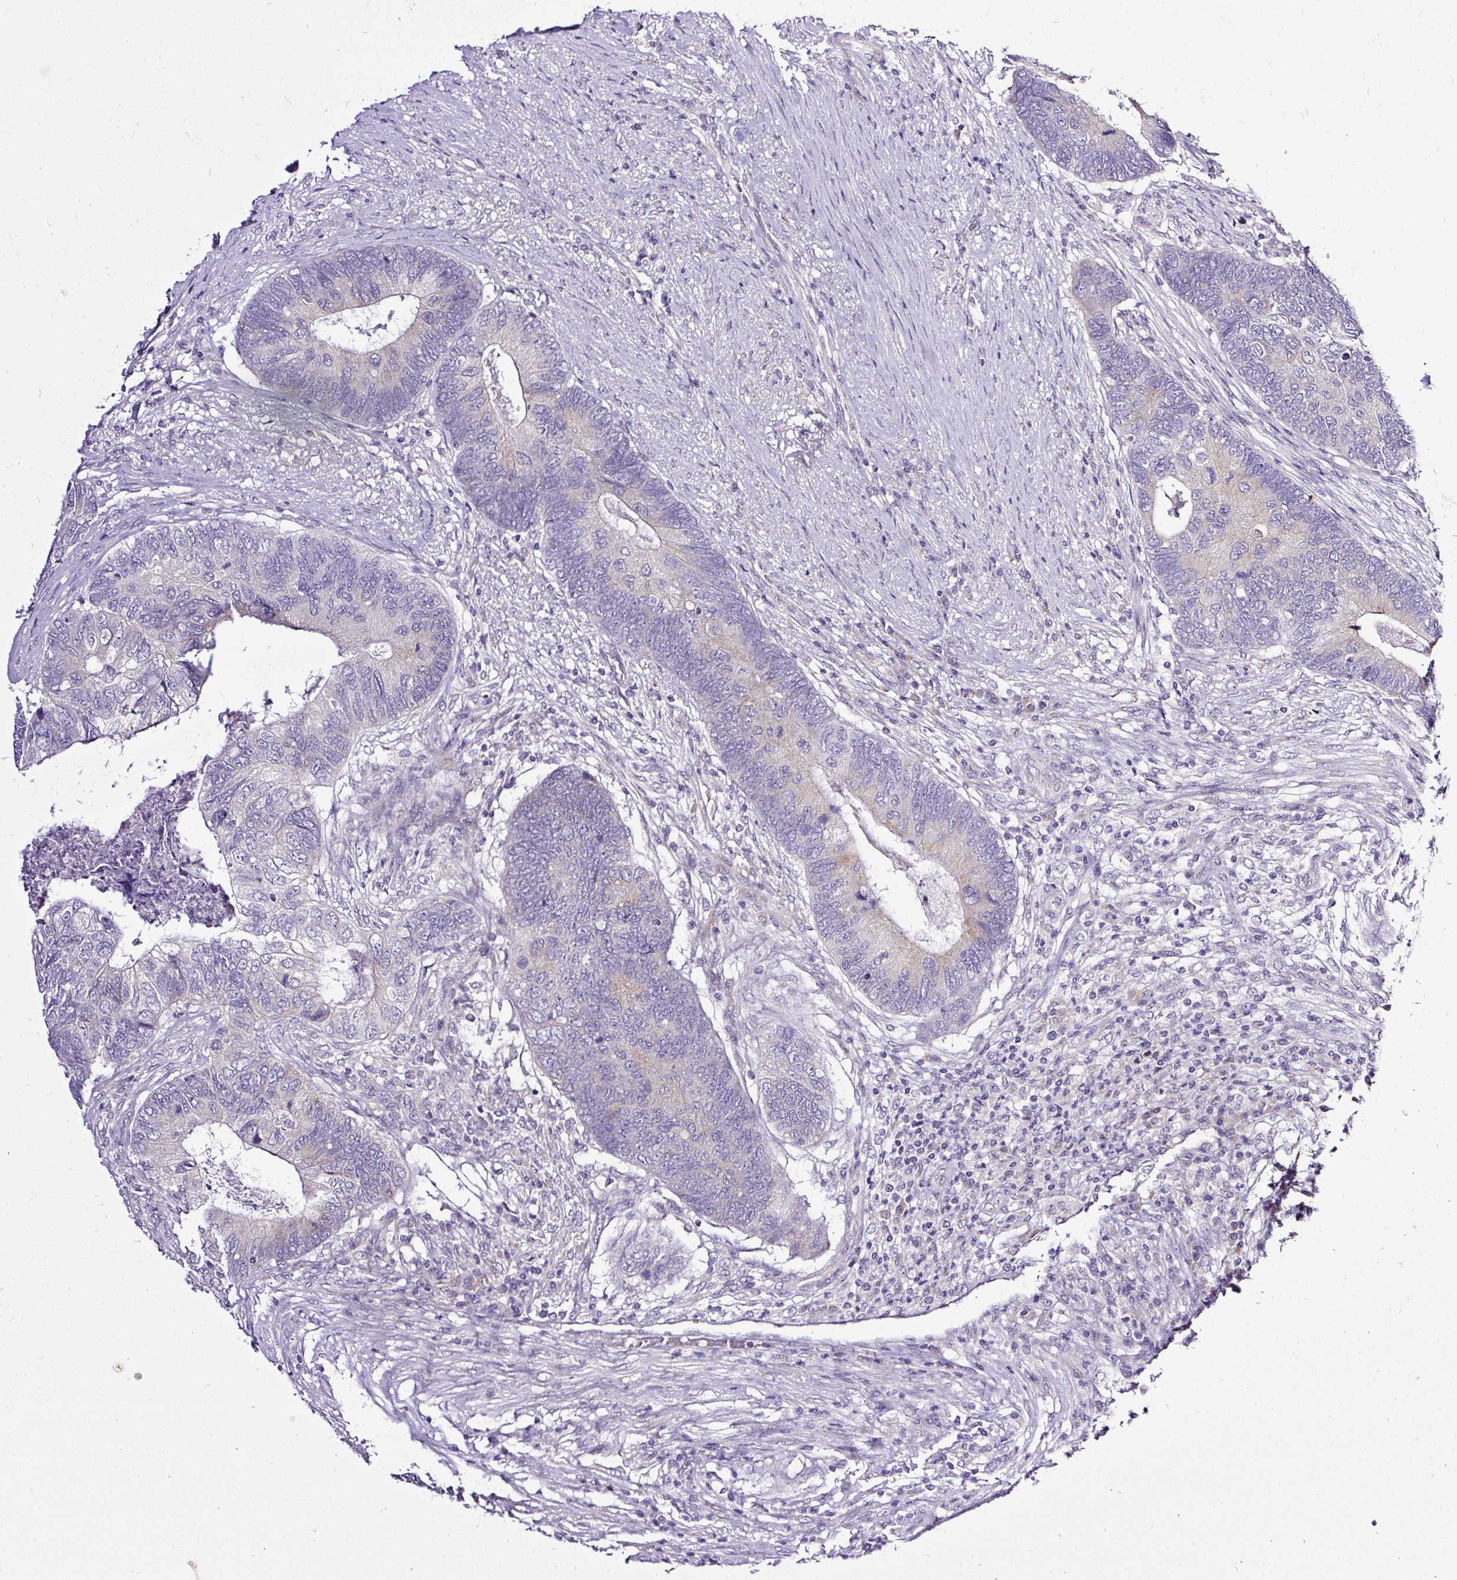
{"staining": {"intensity": "weak", "quantity": "<25%", "location": "cytoplasmic/membranous"}, "tissue": "colorectal cancer", "cell_type": "Tumor cells", "image_type": "cancer", "snomed": [{"axis": "morphology", "description": "Adenocarcinoma, NOS"}, {"axis": "topography", "description": "Colon"}], "caption": "High power microscopy photomicrograph of an immunohistochemistry (IHC) micrograph of colorectal cancer (adenocarcinoma), revealing no significant expression in tumor cells. The staining is performed using DAB (3,3'-diaminobenzidine) brown chromogen with nuclei counter-stained in using hematoxylin.", "gene": "AMFR", "patient": {"sex": "female", "age": 67}}